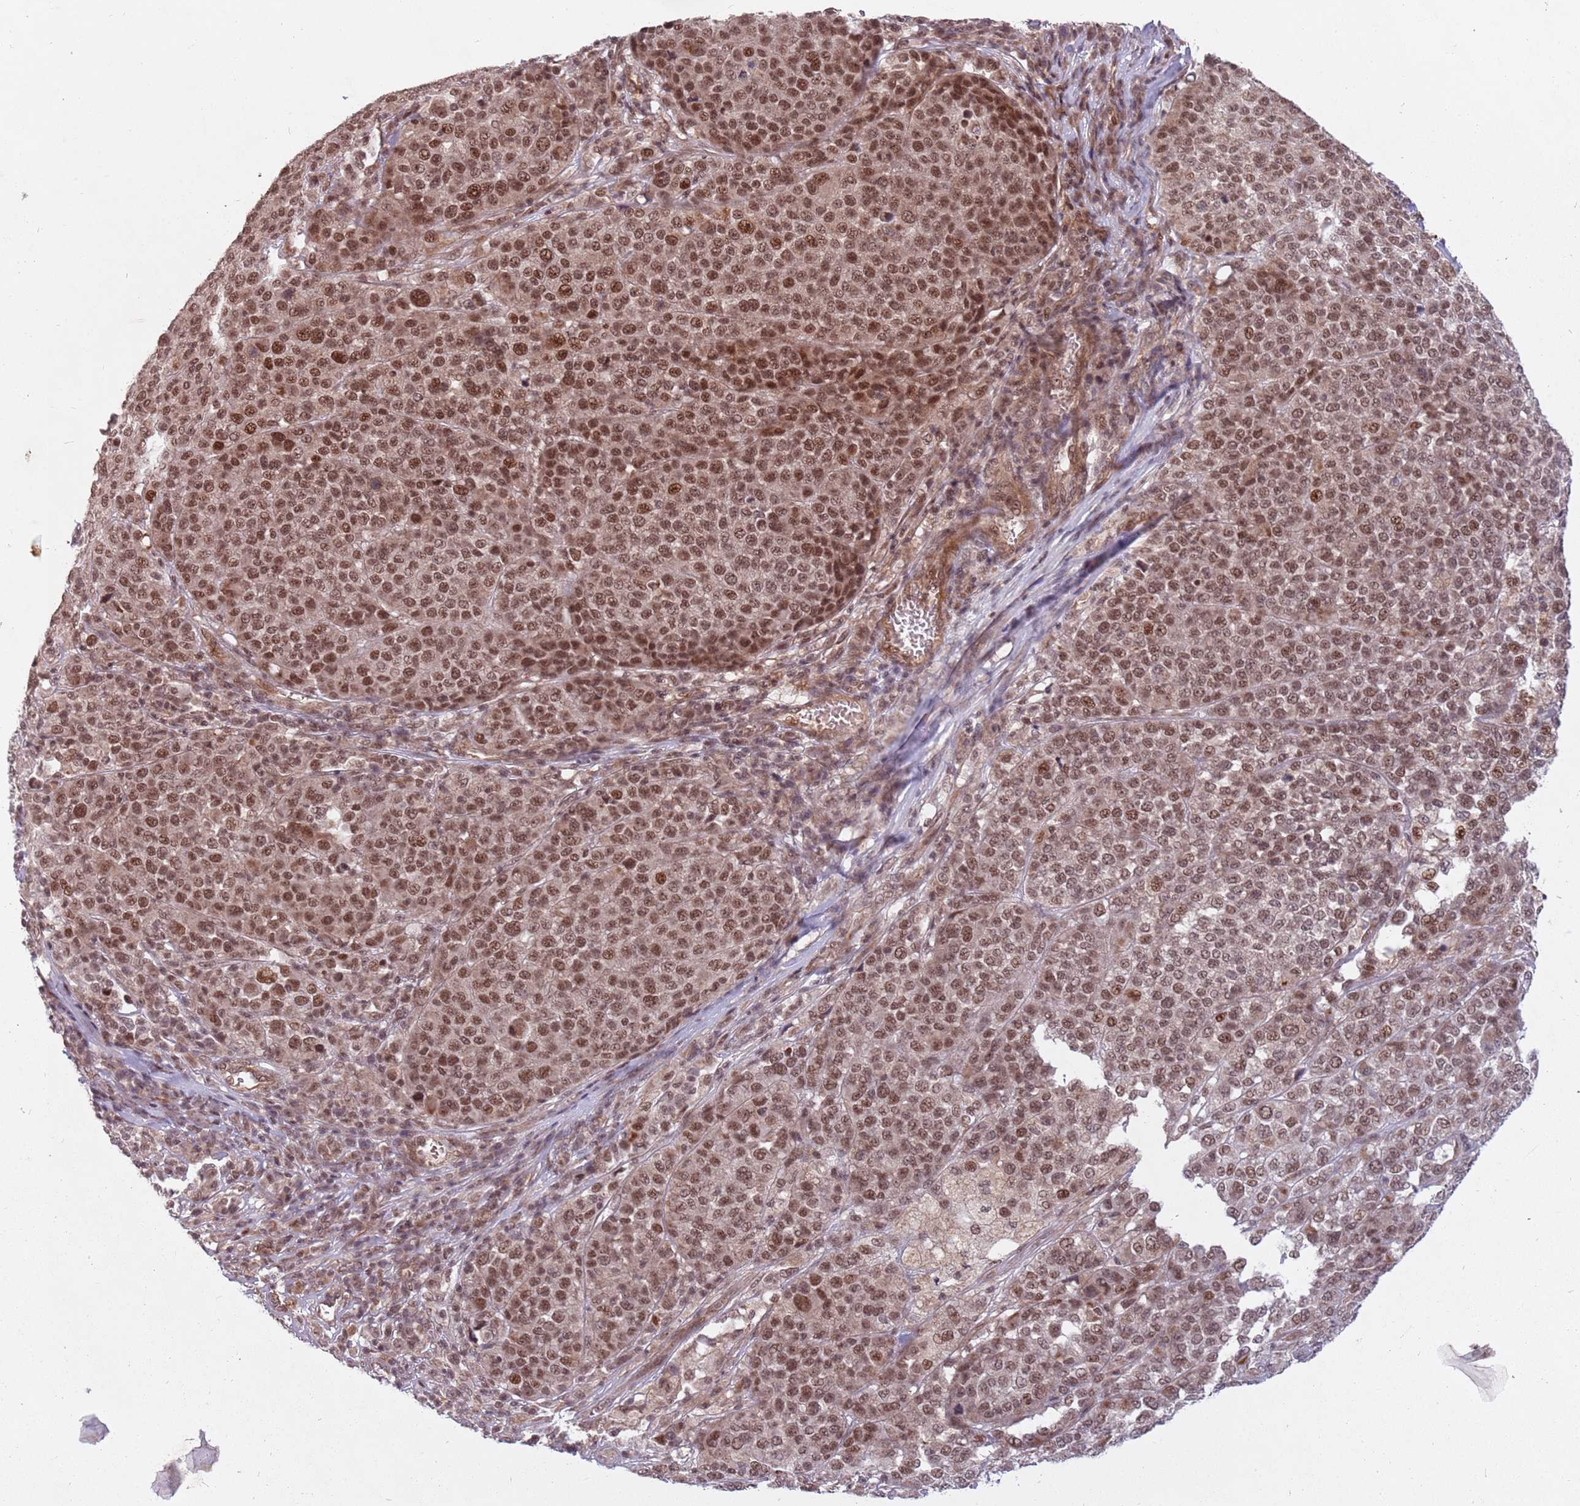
{"staining": {"intensity": "moderate", "quantity": ">75%", "location": "nuclear"}, "tissue": "melanoma", "cell_type": "Tumor cells", "image_type": "cancer", "snomed": [{"axis": "morphology", "description": "Malignant melanoma, Metastatic site"}, {"axis": "topography", "description": "Lymph node"}], "caption": "A high-resolution histopathology image shows immunohistochemistry (IHC) staining of melanoma, which demonstrates moderate nuclear staining in approximately >75% of tumor cells. The staining is performed using DAB brown chromogen to label protein expression. The nuclei are counter-stained blue using hematoxylin.", "gene": "SUDS3", "patient": {"sex": "male", "age": 44}}